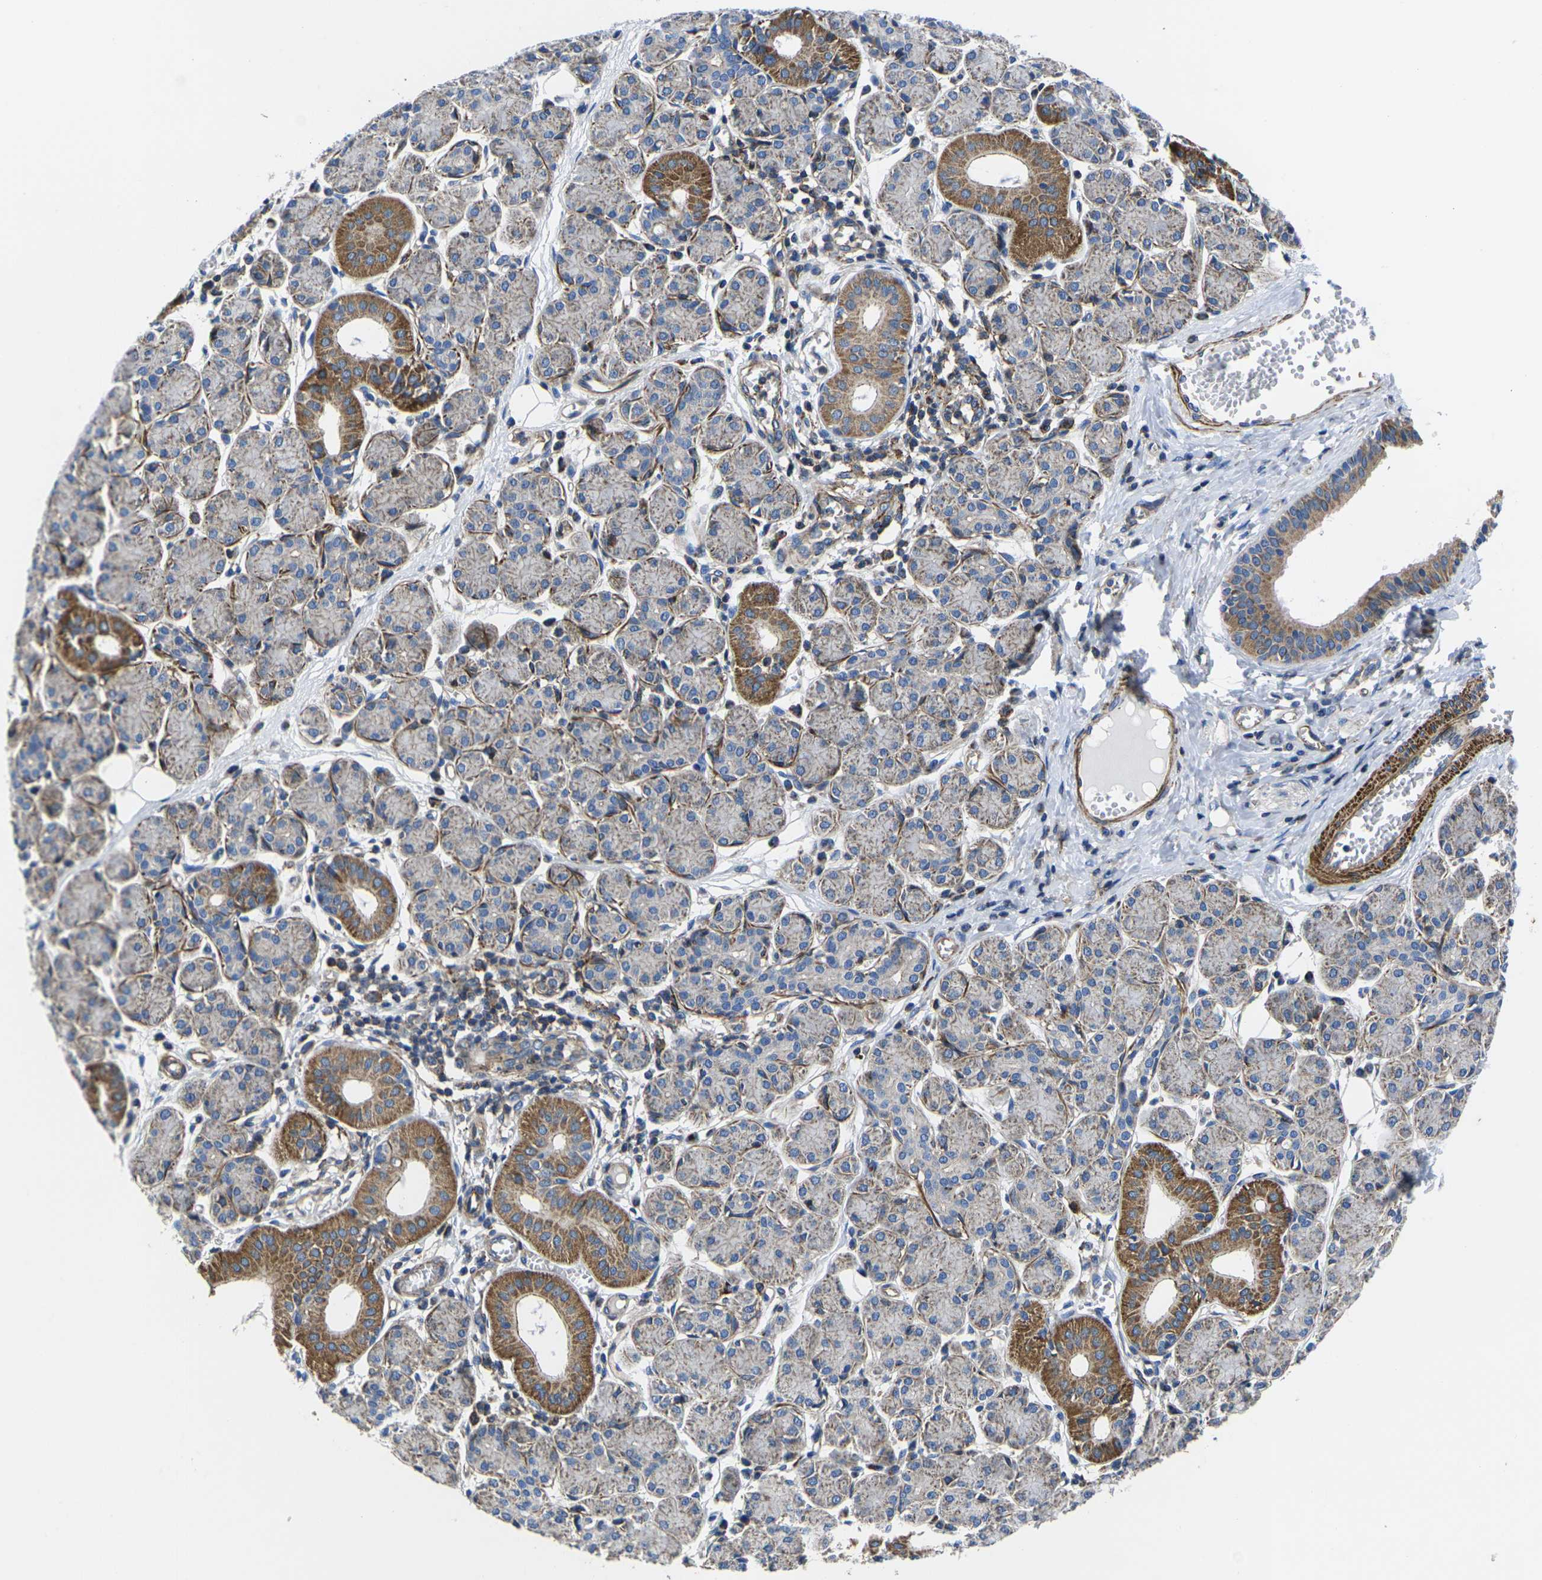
{"staining": {"intensity": "moderate", "quantity": "25%-75%", "location": "cytoplasmic/membranous"}, "tissue": "salivary gland", "cell_type": "Glandular cells", "image_type": "normal", "snomed": [{"axis": "morphology", "description": "Normal tissue, NOS"}, {"axis": "morphology", "description": "Inflammation, NOS"}, {"axis": "topography", "description": "Lymph node"}, {"axis": "topography", "description": "Salivary gland"}], "caption": "Glandular cells display medium levels of moderate cytoplasmic/membranous expression in about 25%-75% of cells in benign human salivary gland.", "gene": "GPR4", "patient": {"sex": "male", "age": 3}}